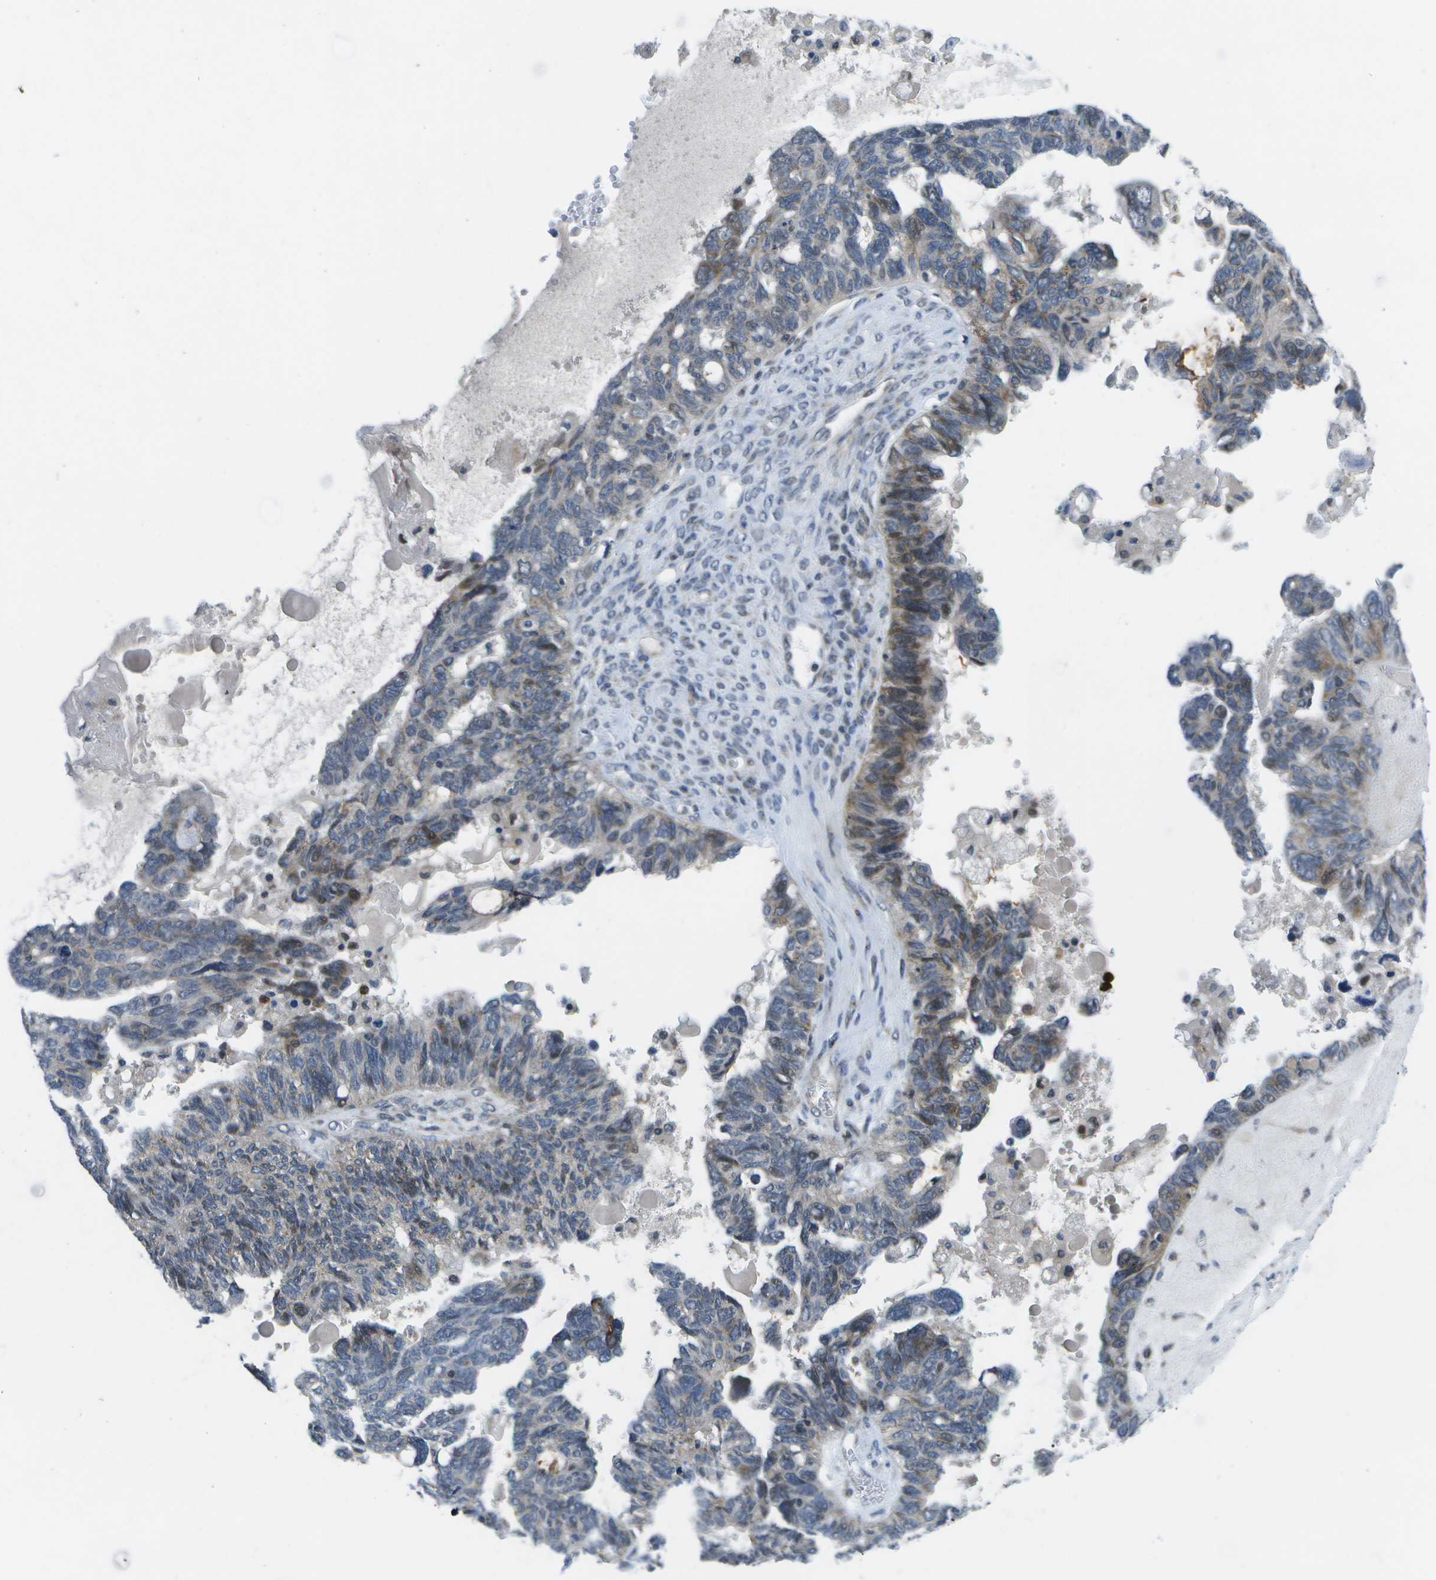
{"staining": {"intensity": "moderate", "quantity": "<25%", "location": "cytoplasmic/membranous"}, "tissue": "ovarian cancer", "cell_type": "Tumor cells", "image_type": "cancer", "snomed": [{"axis": "morphology", "description": "Cystadenocarcinoma, serous, NOS"}, {"axis": "topography", "description": "Ovary"}], "caption": "Serous cystadenocarcinoma (ovarian) stained for a protein (brown) reveals moderate cytoplasmic/membranous positive staining in approximately <25% of tumor cells.", "gene": "GALNT15", "patient": {"sex": "female", "age": 79}}